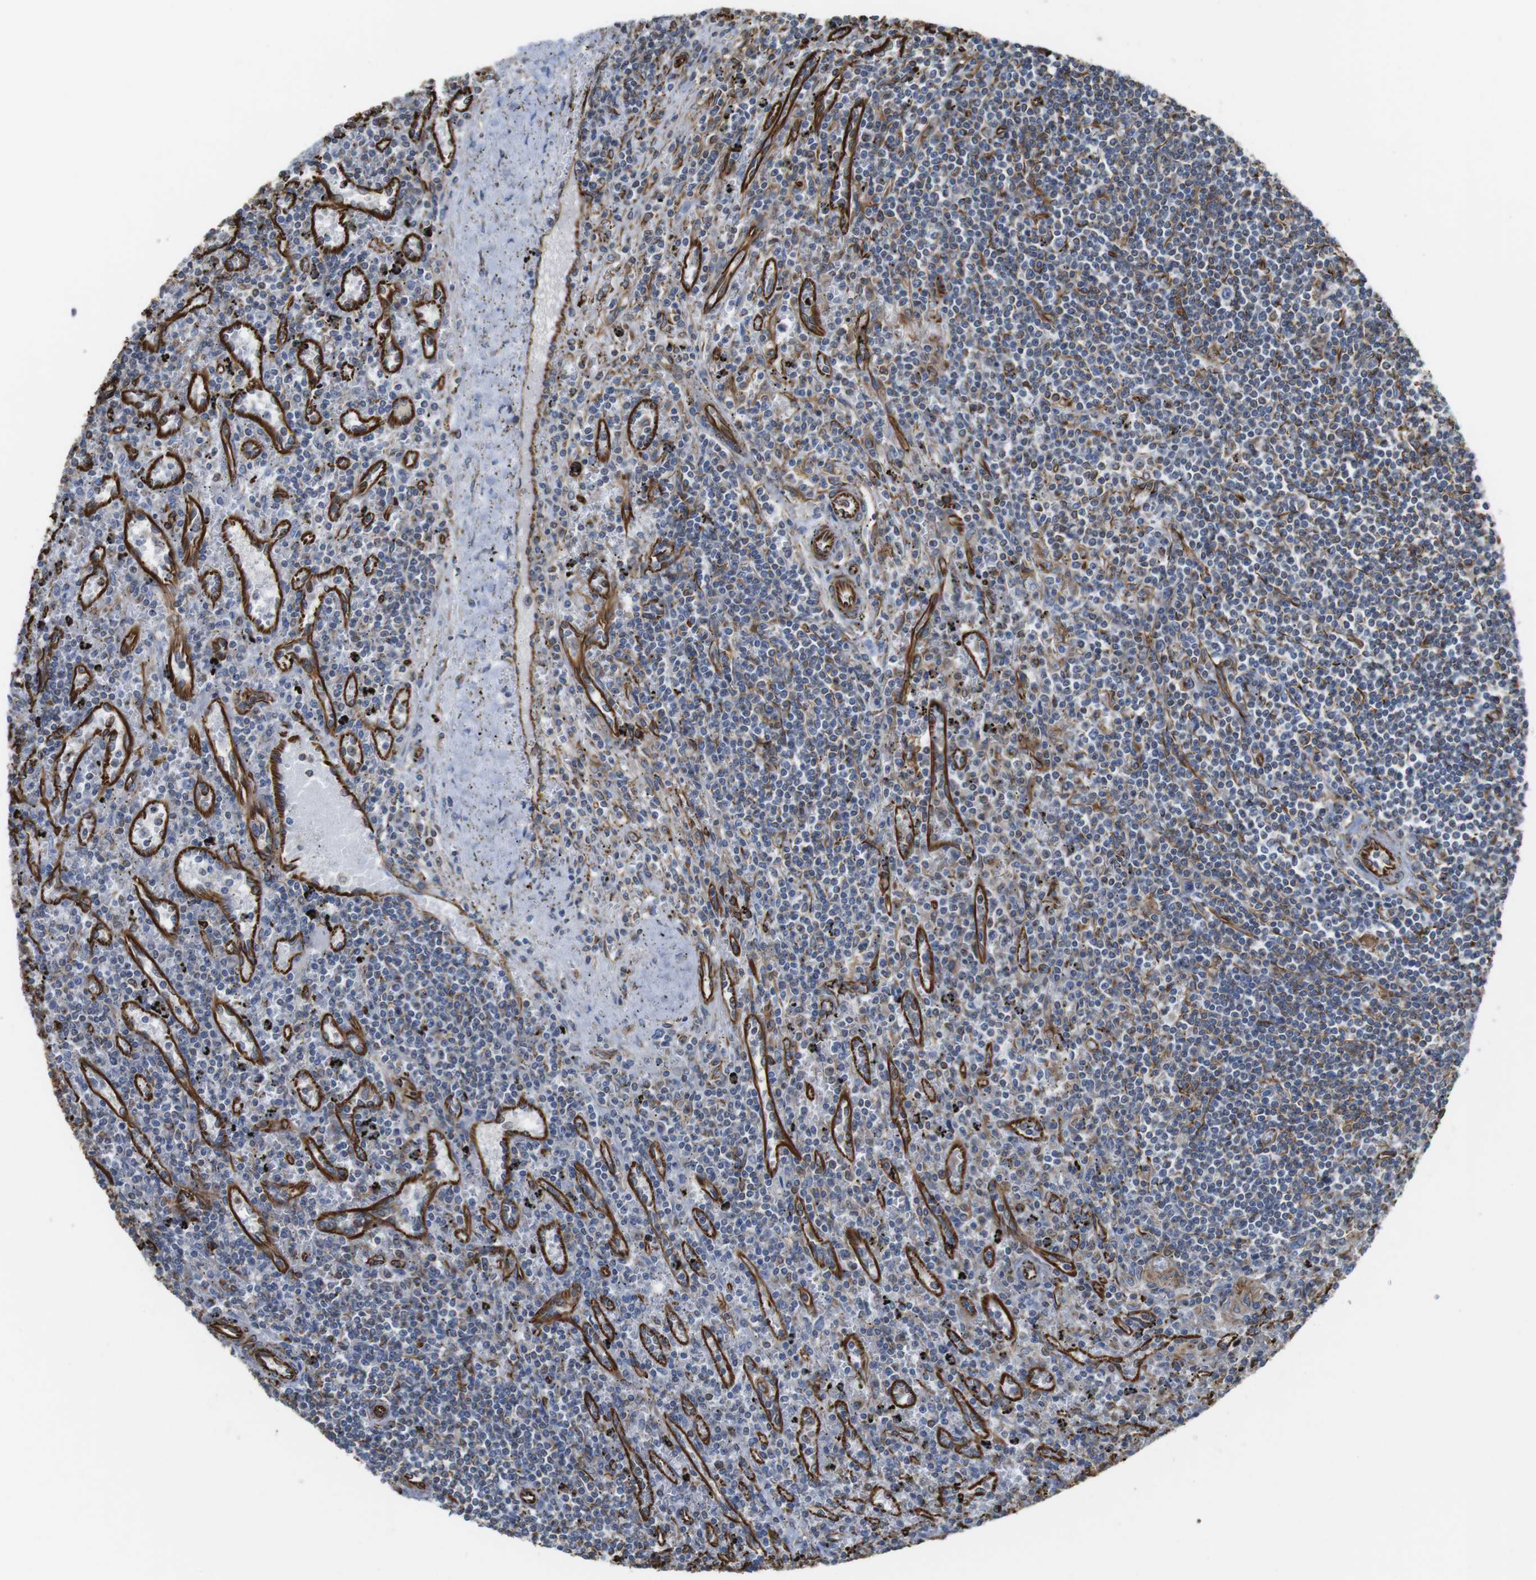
{"staining": {"intensity": "negative", "quantity": "none", "location": "none"}, "tissue": "lymphoma", "cell_type": "Tumor cells", "image_type": "cancer", "snomed": [{"axis": "morphology", "description": "Malignant lymphoma, non-Hodgkin's type, Low grade"}, {"axis": "topography", "description": "Spleen"}], "caption": "Tumor cells are negative for protein expression in human lymphoma.", "gene": "RALGPS1", "patient": {"sex": "male", "age": 76}}